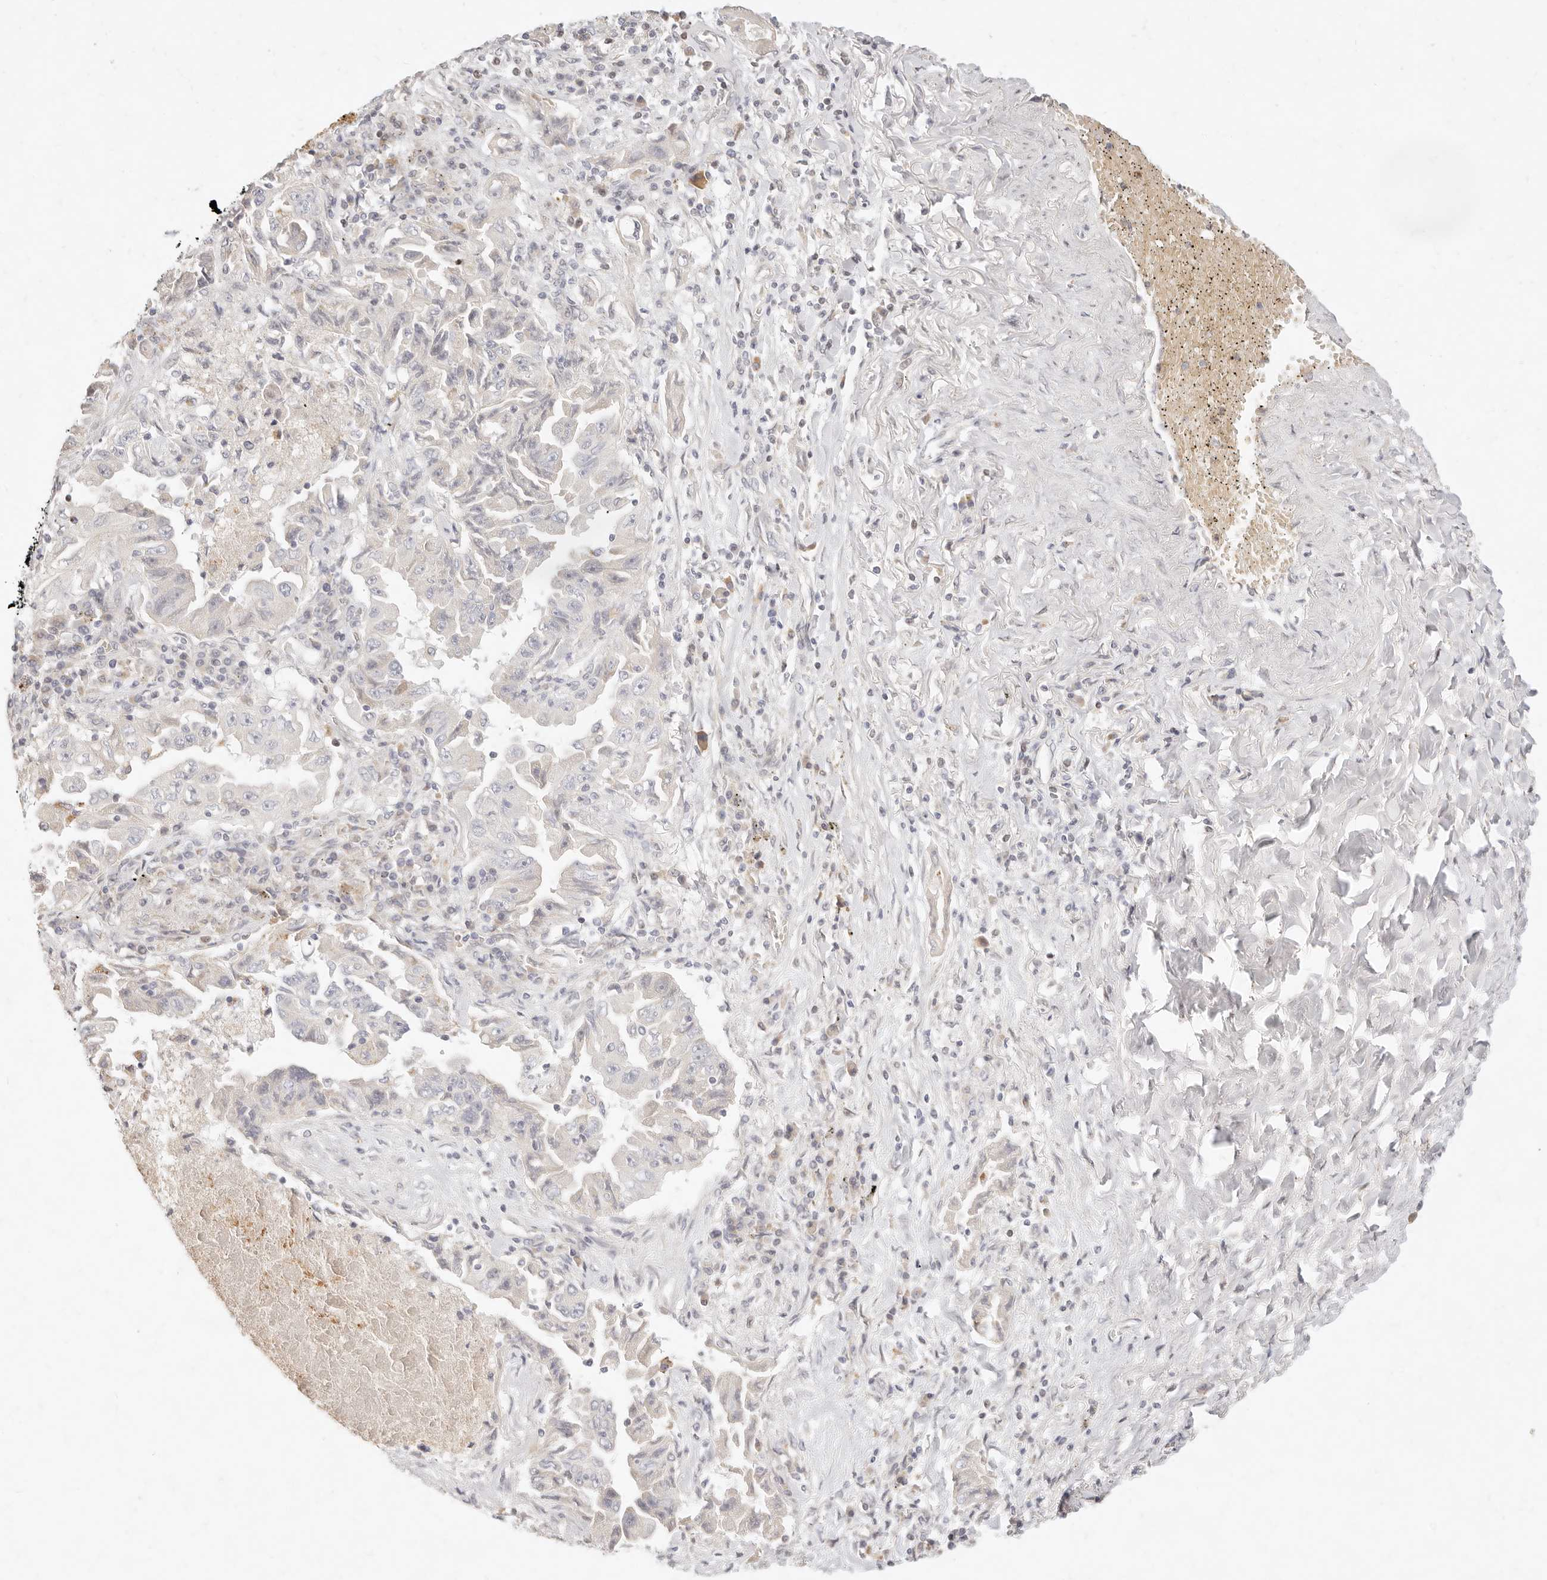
{"staining": {"intensity": "negative", "quantity": "none", "location": "none"}, "tissue": "lung cancer", "cell_type": "Tumor cells", "image_type": "cancer", "snomed": [{"axis": "morphology", "description": "Adenocarcinoma, NOS"}, {"axis": "topography", "description": "Lung"}], "caption": "This is an immunohistochemistry photomicrograph of human lung cancer (adenocarcinoma). There is no positivity in tumor cells.", "gene": "ASCL3", "patient": {"sex": "female", "age": 51}}